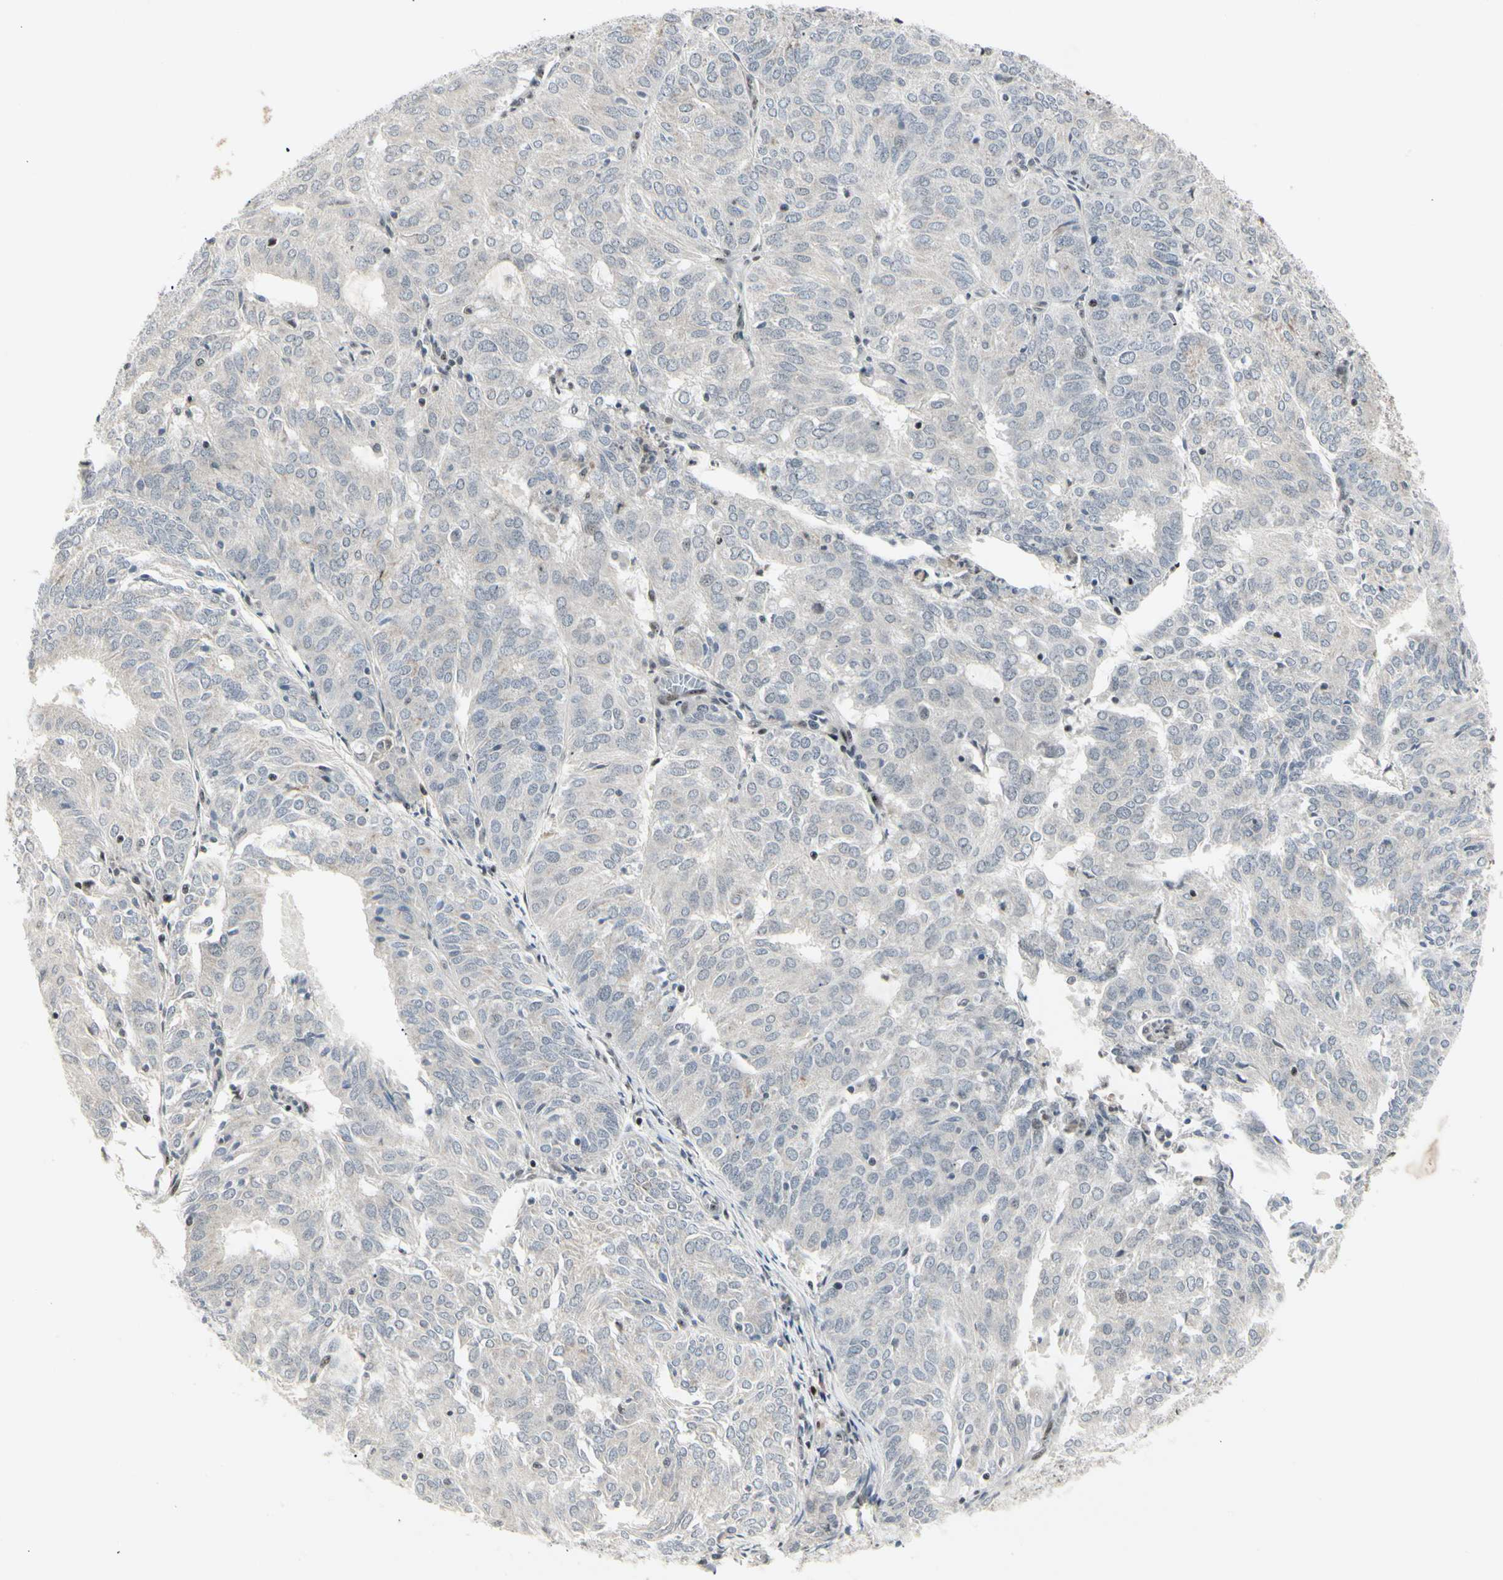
{"staining": {"intensity": "negative", "quantity": "none", "location": "none"}, "tissue": "endometrial cancer", "cell_type": "Tumor cells", "image_type": "cancer", "snomed": [{"axis": "morphology", "description": "Adenocarcinoma, NOS"}, {"axis": "topography", "description": "Uterus"}], "caption": "An immunohistochemistry (IHC) photomicrograph of endometrial cancer (adenocarcinoma) is shown. There is no staining in tumor cells of endometrial cancer (adenocarcinoma).", "gene": "FOXJ2", "patient": {"sex": "female", "age": 60}}